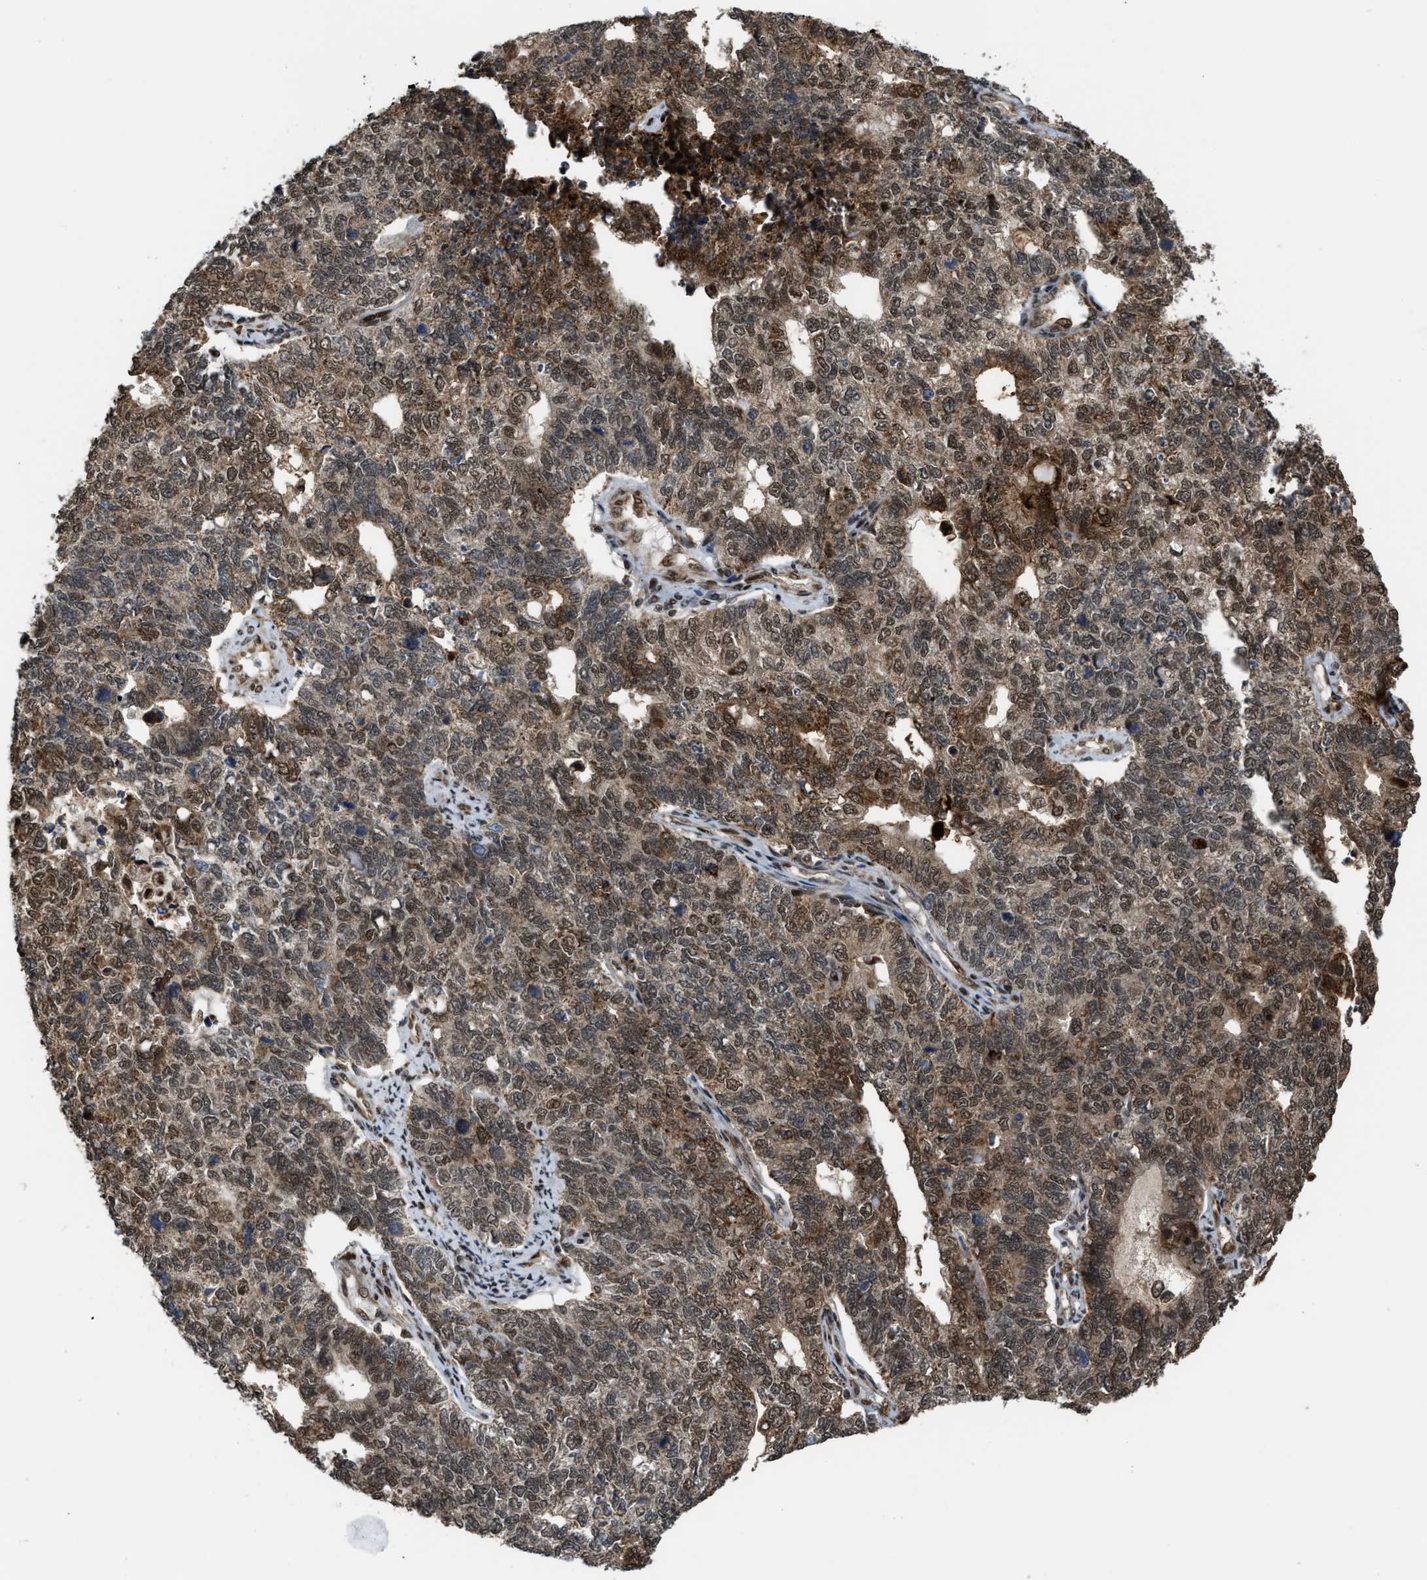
{"staining": {"intensity": "moderate", "quantity": ">75%", "location": "cytoplasmic/membranous,nuclear"}, "tissue": "cervical cancer", "cell_type": "Tumor cells", "image_type": "cancer", "snomed": [{"axis": "morphology", "description": "Squamous cell carcinoma, NOS"}, {"axis": "topography", "description": "Cervix"}], "caption": "Cervical cancer stained with immunohistochemistry (IHC) displays moderate cytoplasmic/membranous and nuclear staining in about >75% of tumor cells.", "gene": "ZNF250", "patient": {"sex": "female", "age": 63}}